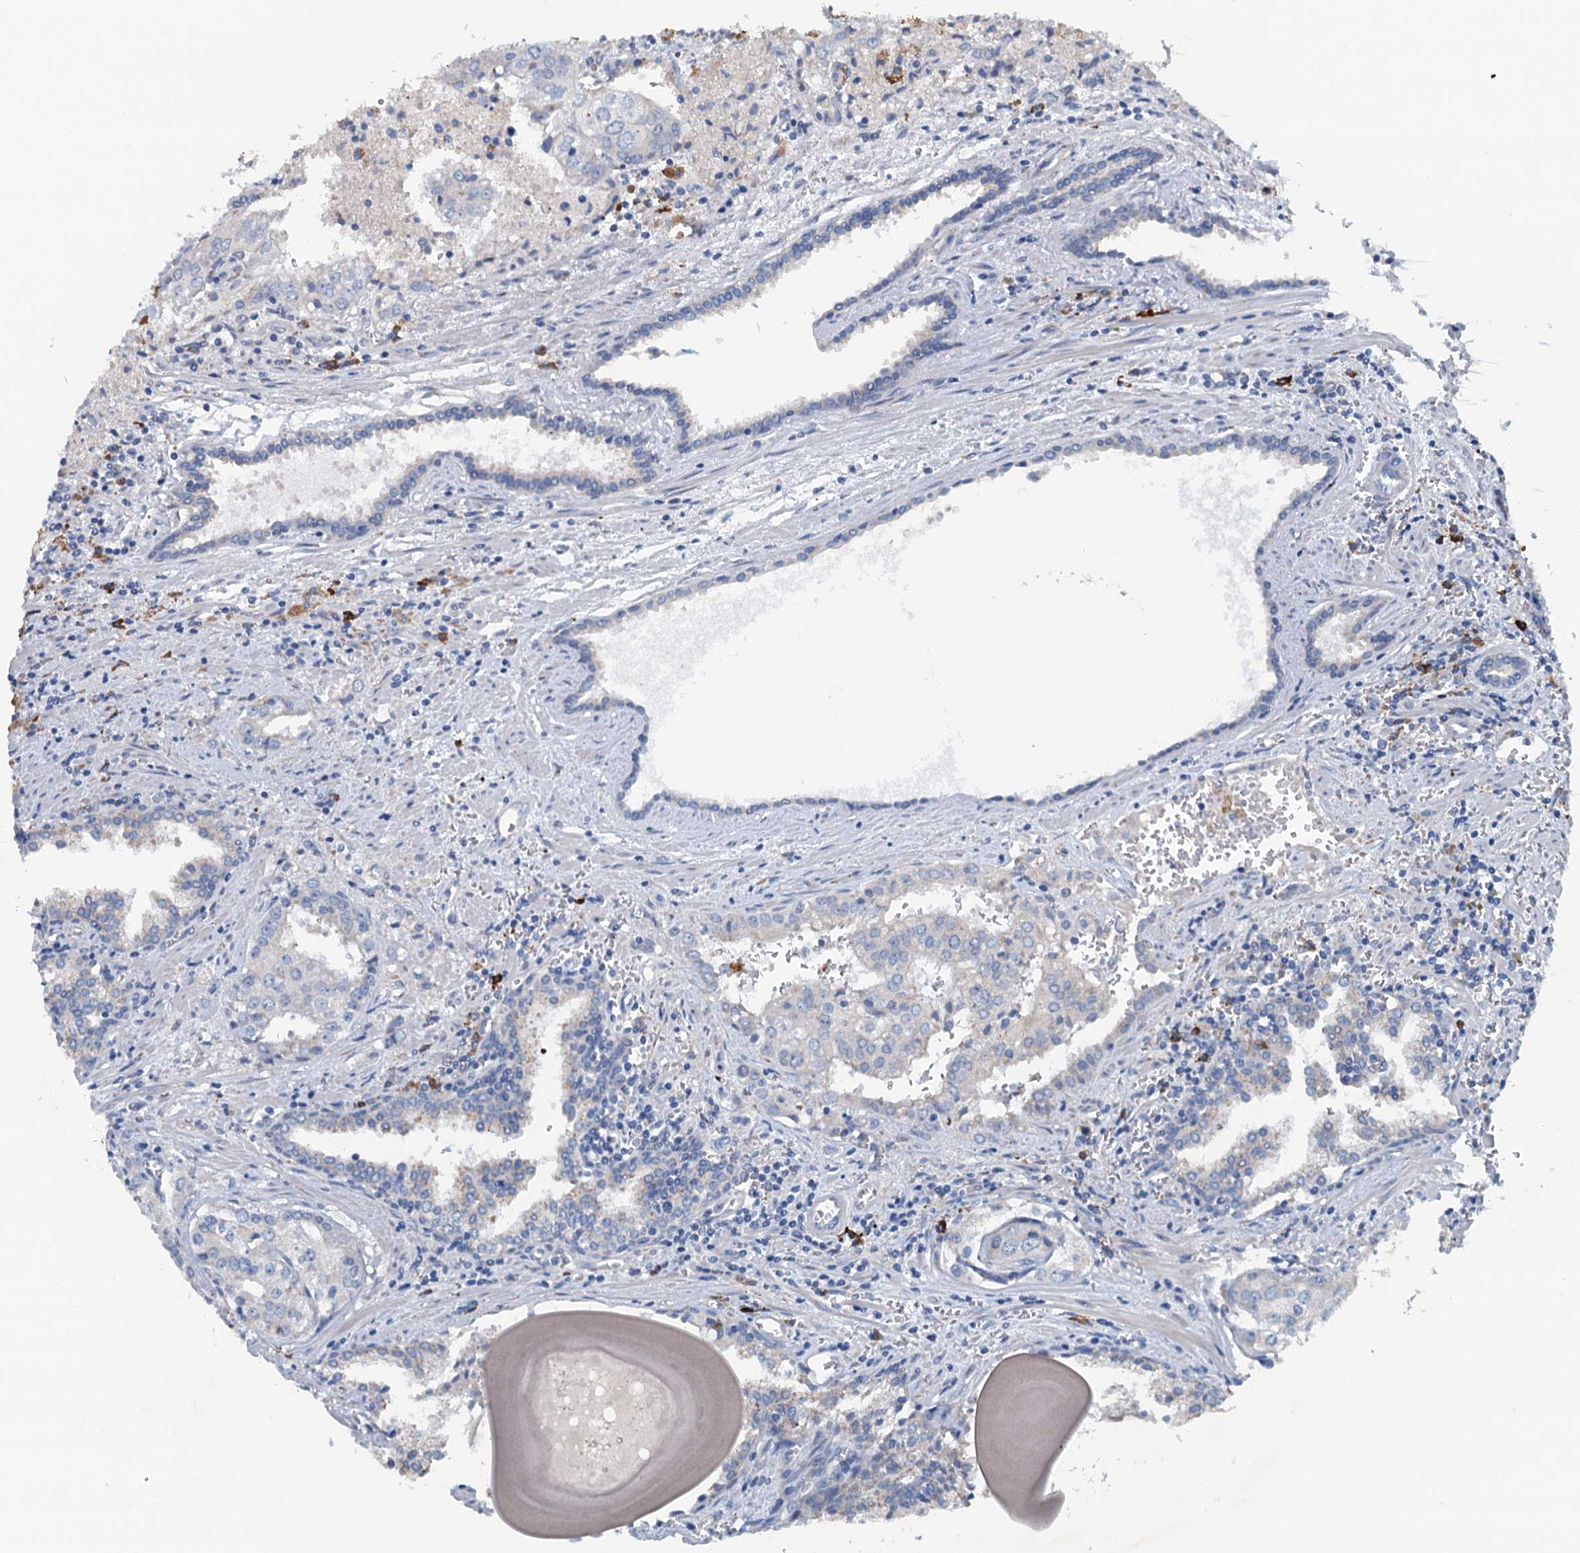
{"staining": {"intensity": "negative", "quantity": "none", "location": "none"}, "tissue": "prostate cancer", "cell_type": "Tumor cells", "image_type": "cancer", "snomed": [{"axis": "morphology", "description": "Adenocarcinoma, High grade"}, {"axis": "topography", "description": "Prostate"}], "caption": "An immunohistochemistry image of prostate cancer (adenocarcinoma (high-grade)) is shown. There is no staining in tumor cells of prostate cancer (adenocarcinoma (high-grade)). (IHC, brightfield microscopy, high magnification).", "gene": "CBLIF", "patient": {"sex": "male", "age": 68}}